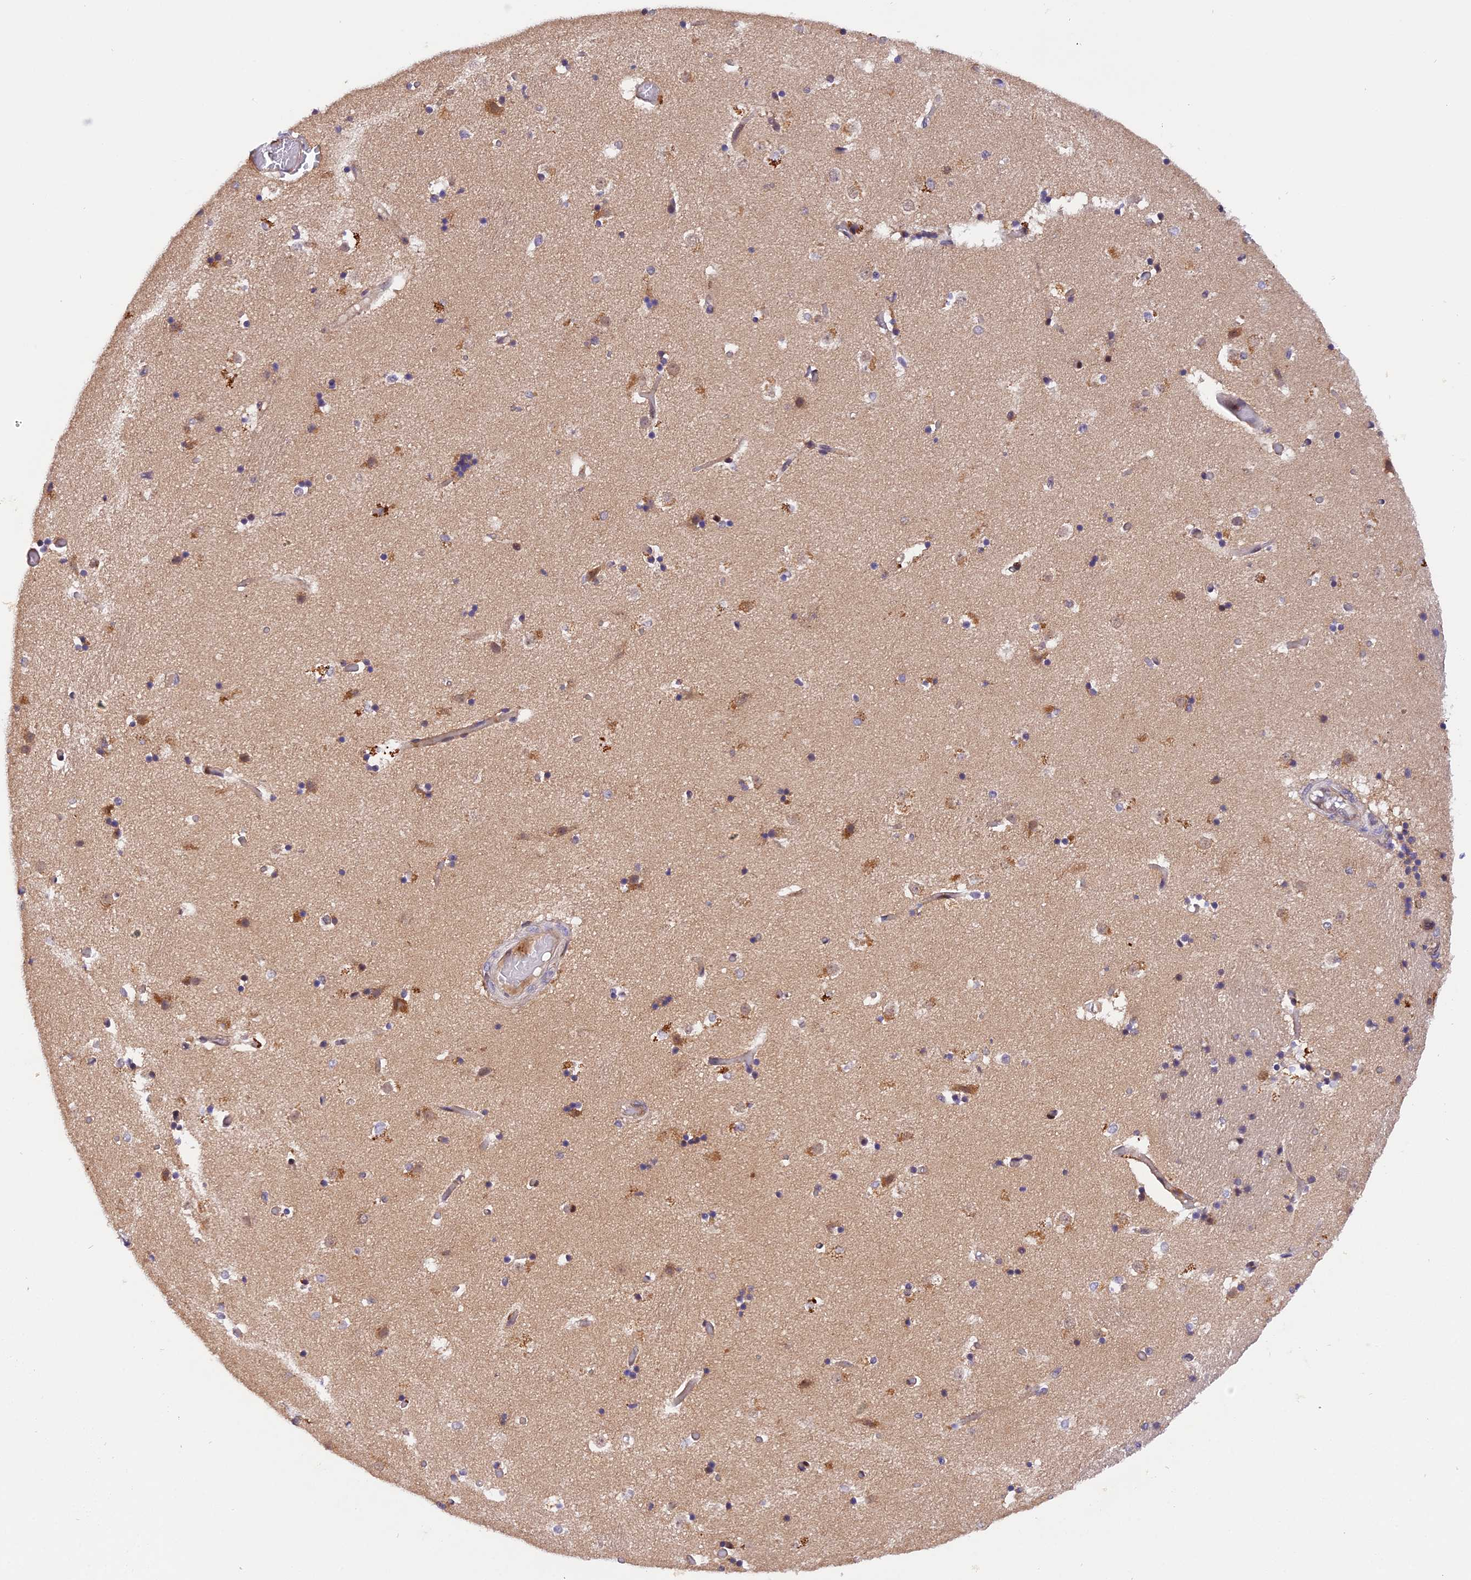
{"staining": {"intensity": "negative", "quantity": "none", "location": "none"}, "tissue": "caudate", "cell_type": "Glial cells", "image_type": "normal", "snomed": [{"axis": "morphology", "description": "Normal tissue, NOS"}, {"axis": "topography", "description": "Lateral ventricle wall"}], "caption": "The immunohistochemistry histopathology image has no significant expression in glial cells of caudate.", "gene": "SAMD4A", "patient": {"sex": "female", "age": 52}}